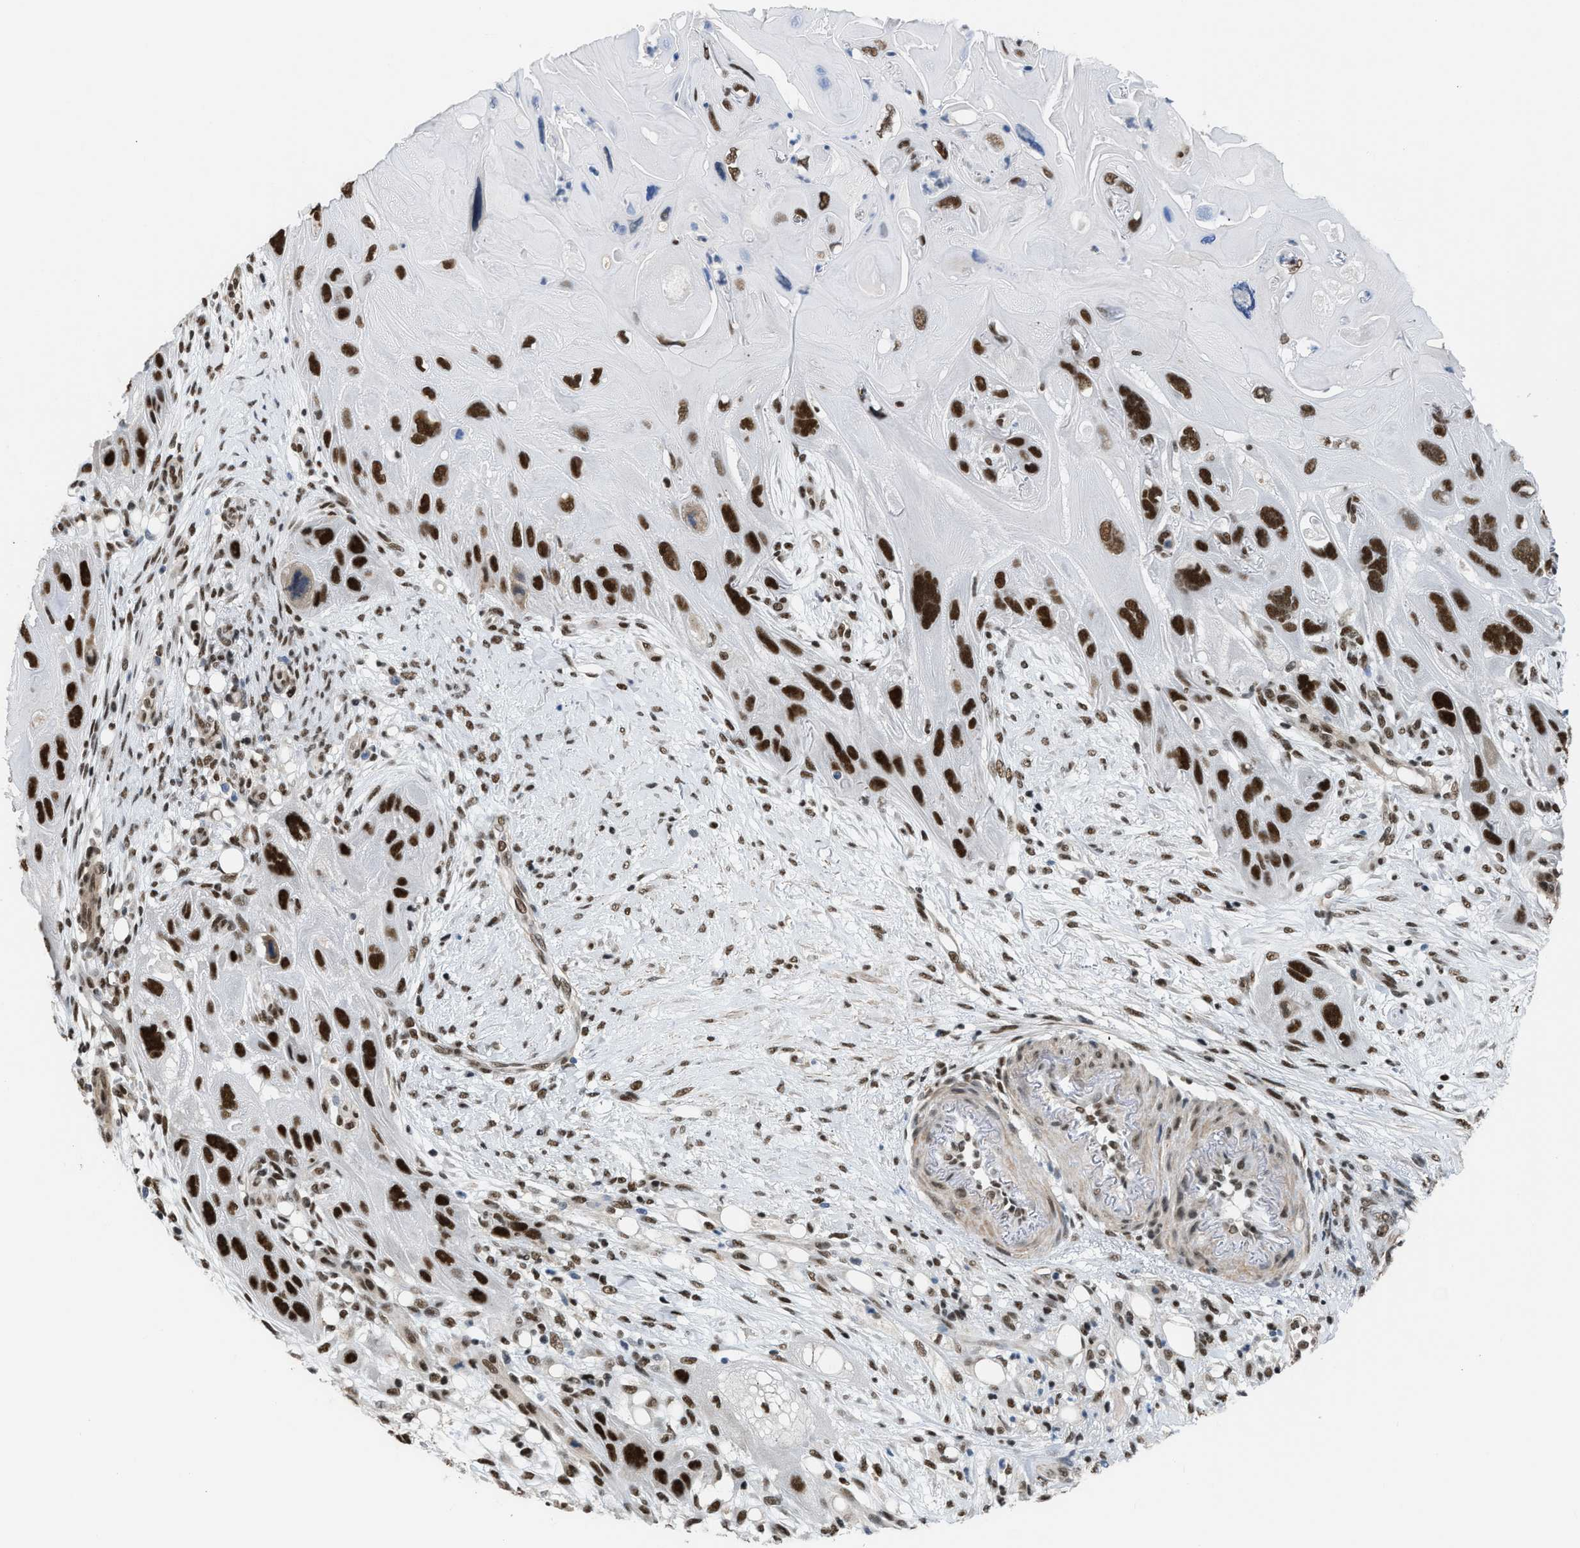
{"staining": {"intensity": "strong", "quantity": ">75%", "location": "nuclear"}, "tissue": "skin cancer", "cell_type": "Tumor cells", "image_type": "cancer", "snomed": [{"axis": "morphology", "description": "Squamous cell carcinoma, NOS"}, {"axis": "topography", "description": "Skin"}], "caption": "DAB (3,3'-diaminobenzidine) immunohistochemical staining of skin squamous cell carcinoma exhibits strong nuclear protein expression in approximately >75% of tumor cells.", "gene": "SCAF4", "patient": {"sex": "female", "age": 77}}